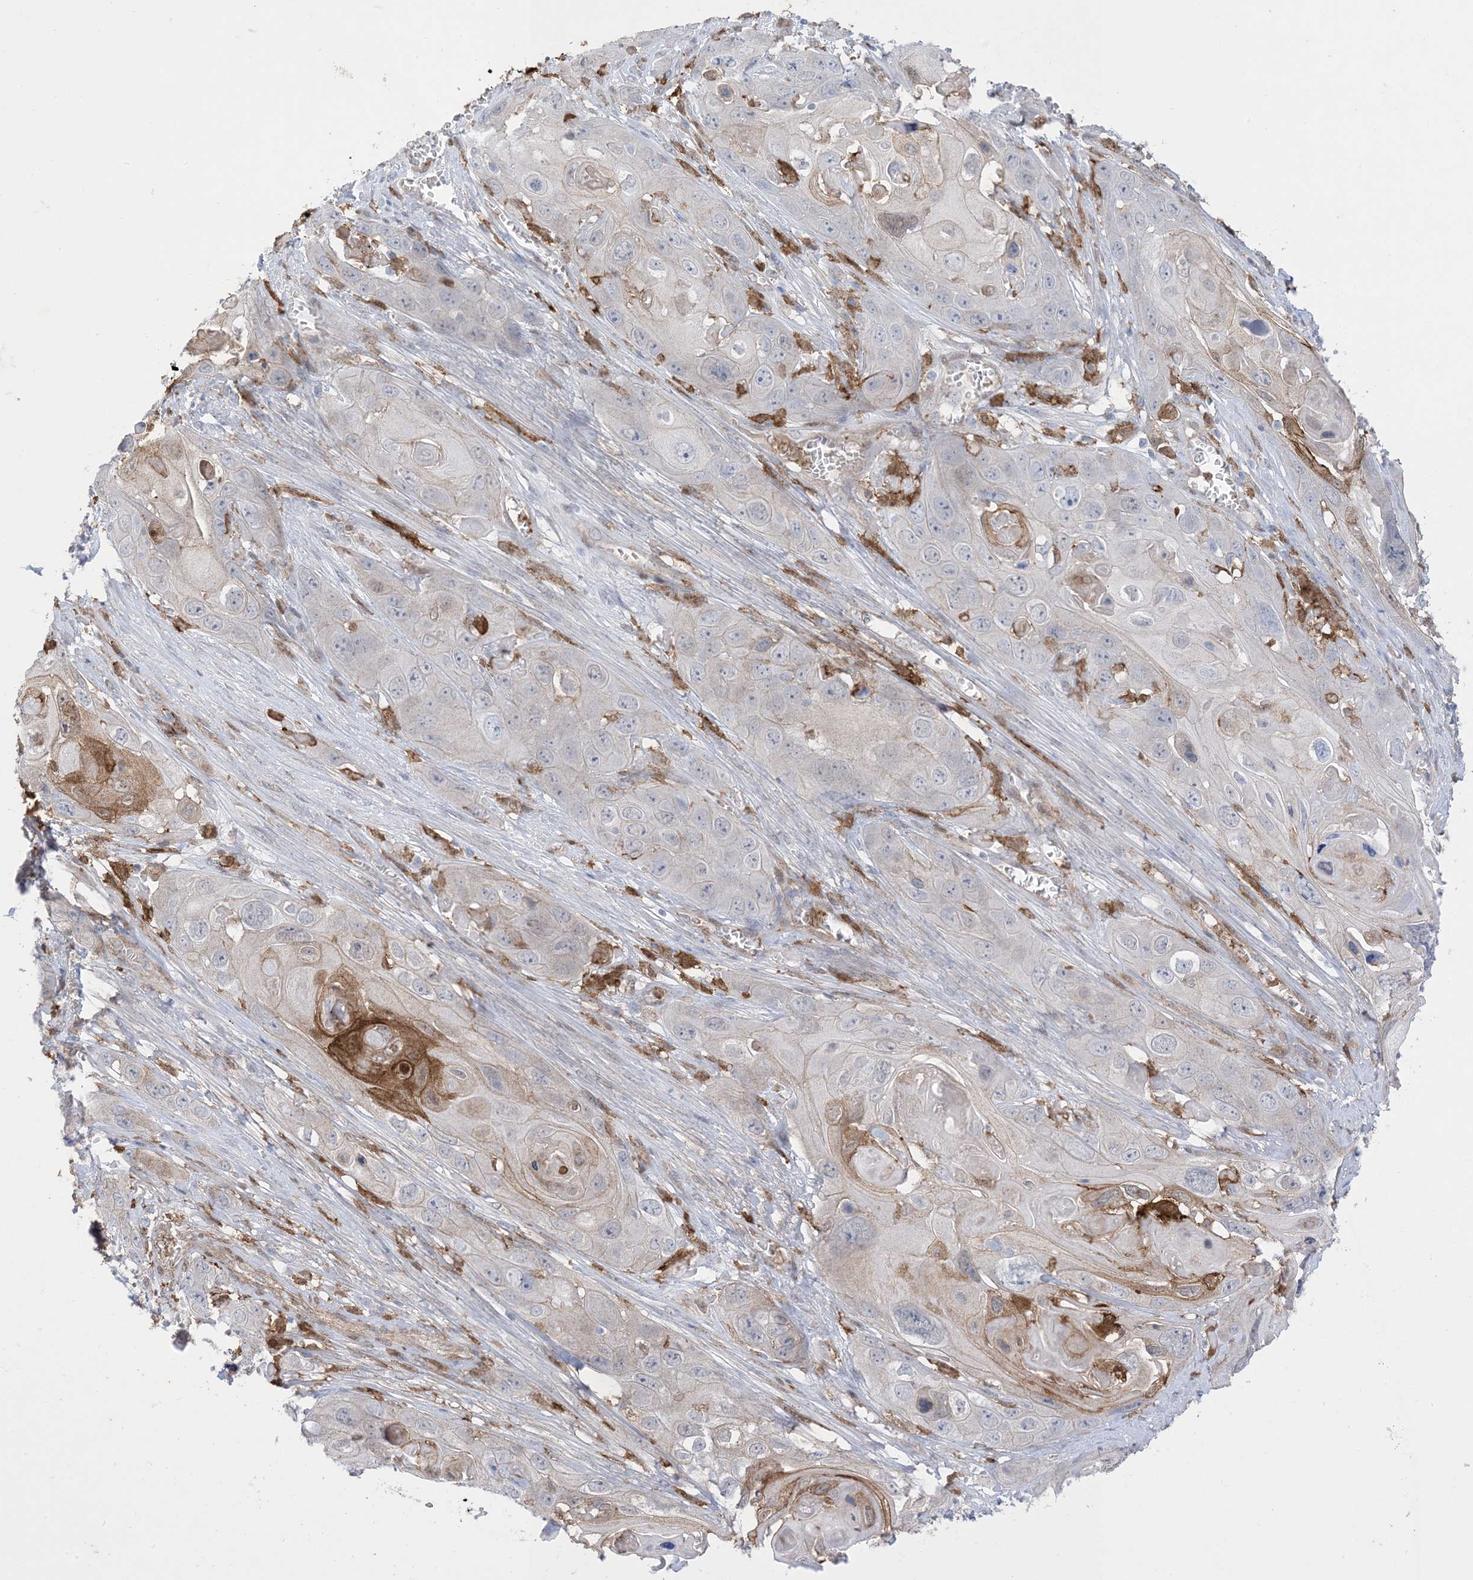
{"staining": {"intensity": "moderate", "quantity": "<25%", "location": "cytoplasmic/membranous"}, "tissue": "skin cancer", "cell_type": "Tumor cells", "image_type": "cancer", "snomed": [{"axis": "morphology", "description": "Squamous cell carcinoma, NOS"}, {"axis": "topography", "description": "Skin"}], "caption": "This photomicrograph exhibits squamous cell carcinoma (skin) stained with IHC to label a protein in brown. The cytoplasmic/membranous of tumor cells show moderate positivity for the protein. Nuclei are counter-stained blue.", "gene": "GSN", "patient": {"sex": "male", "age": 55}}